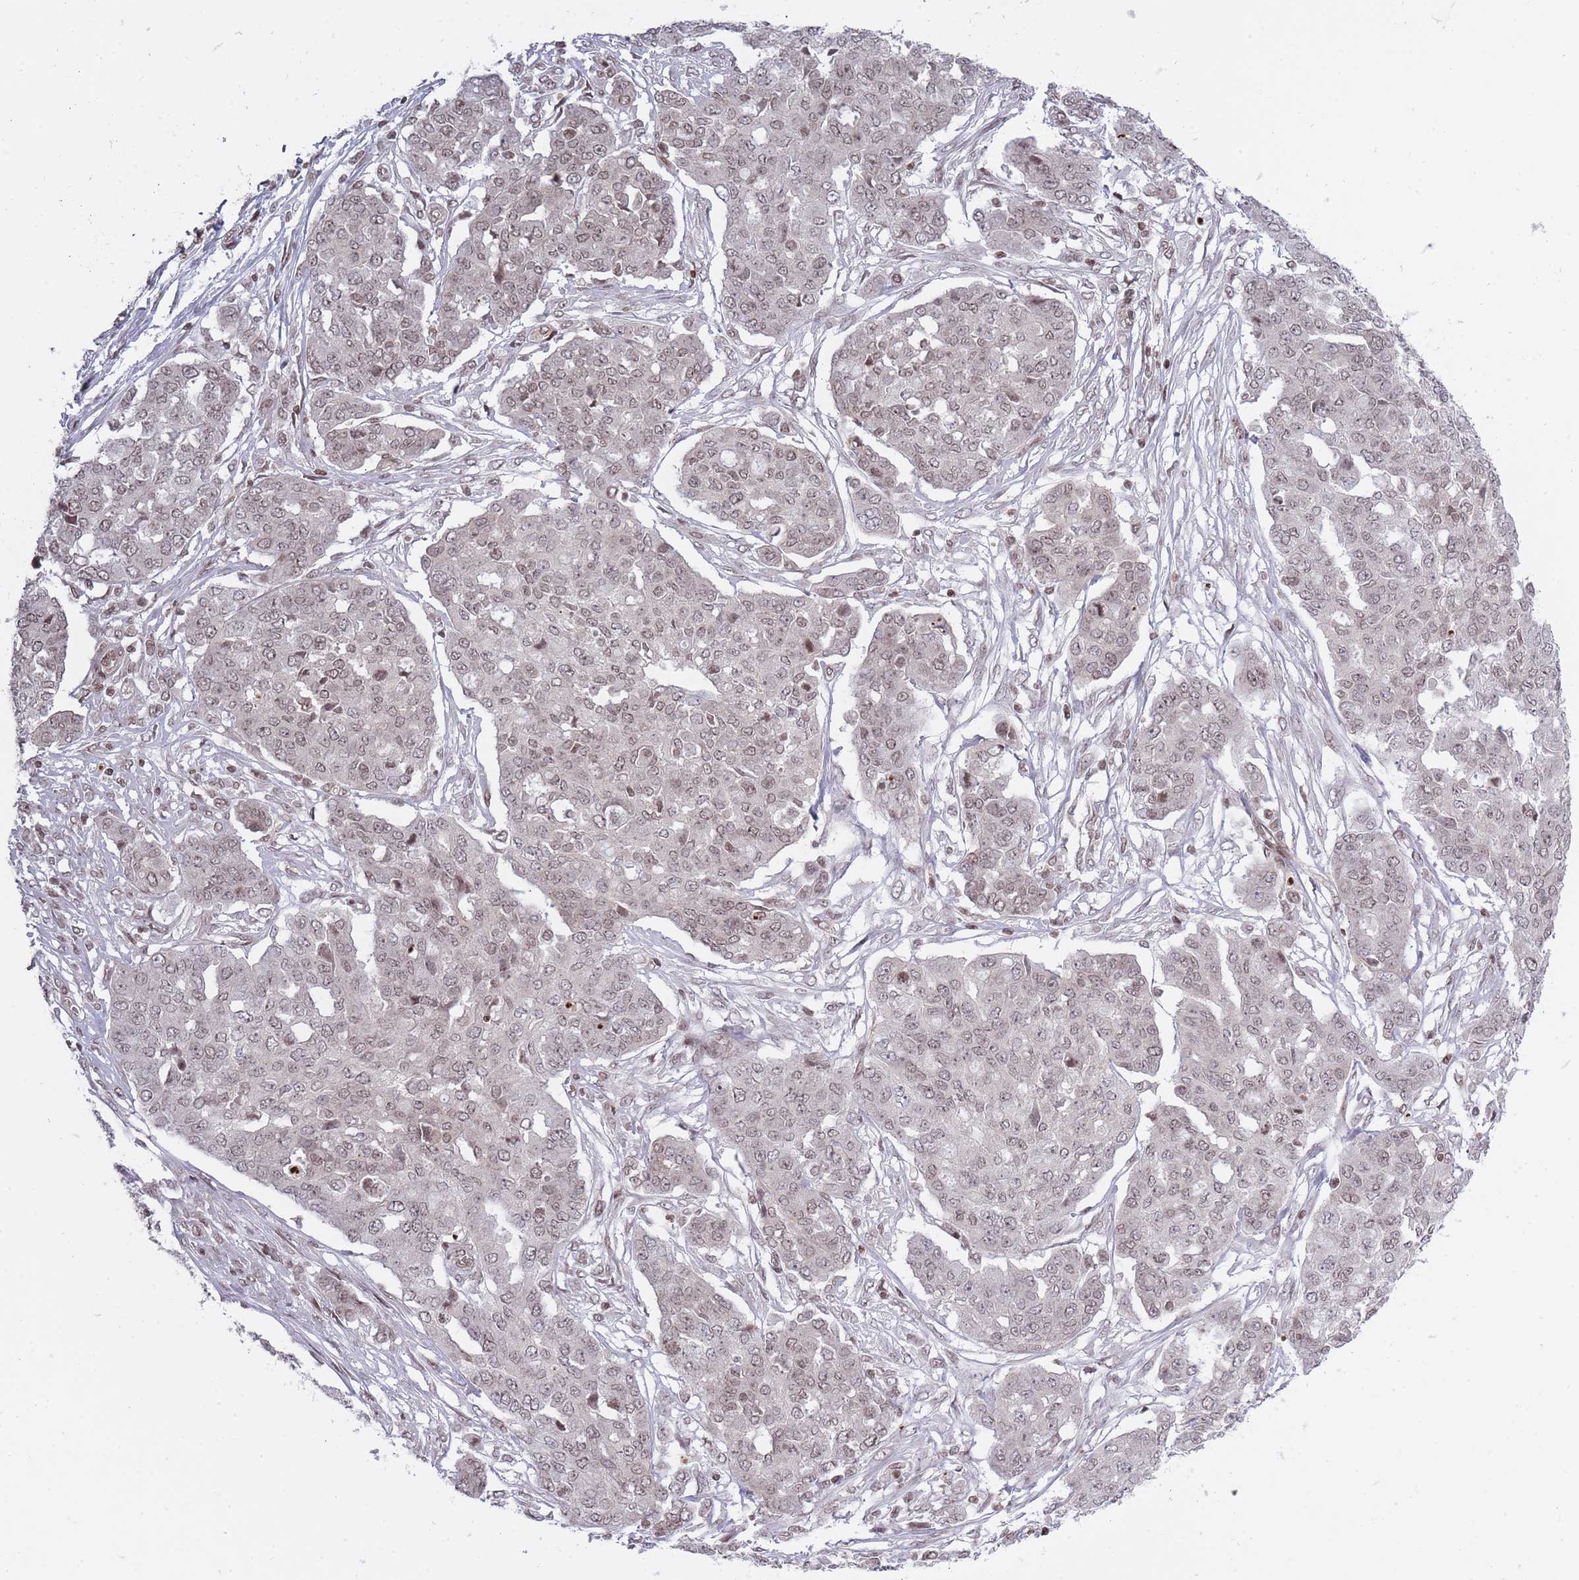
{"staining": {"intensity": "weak", "quantity": "25%-75%", "location": "nuclear"}, "tissue": "ovarian cancer", "cell_type": "Tumor cells", "image_type": "cancer", "snomed": [{"axis": "morphology", "description": "Cystadenocarcinoma, serous, NOS"}, {"axis": "topography", "description": "Soft tissue"}, {"axis": "topography", "description": "Ovary"}], "caption": "Human ovarian cancer (serous cystadenocarcinoma) stained for a protein (brown) shows weak nuclear positive staining in approximately 25%-75% of tumor cells.", "gene": "TMC6", "patient": {"sex": "female", "age": 57}}